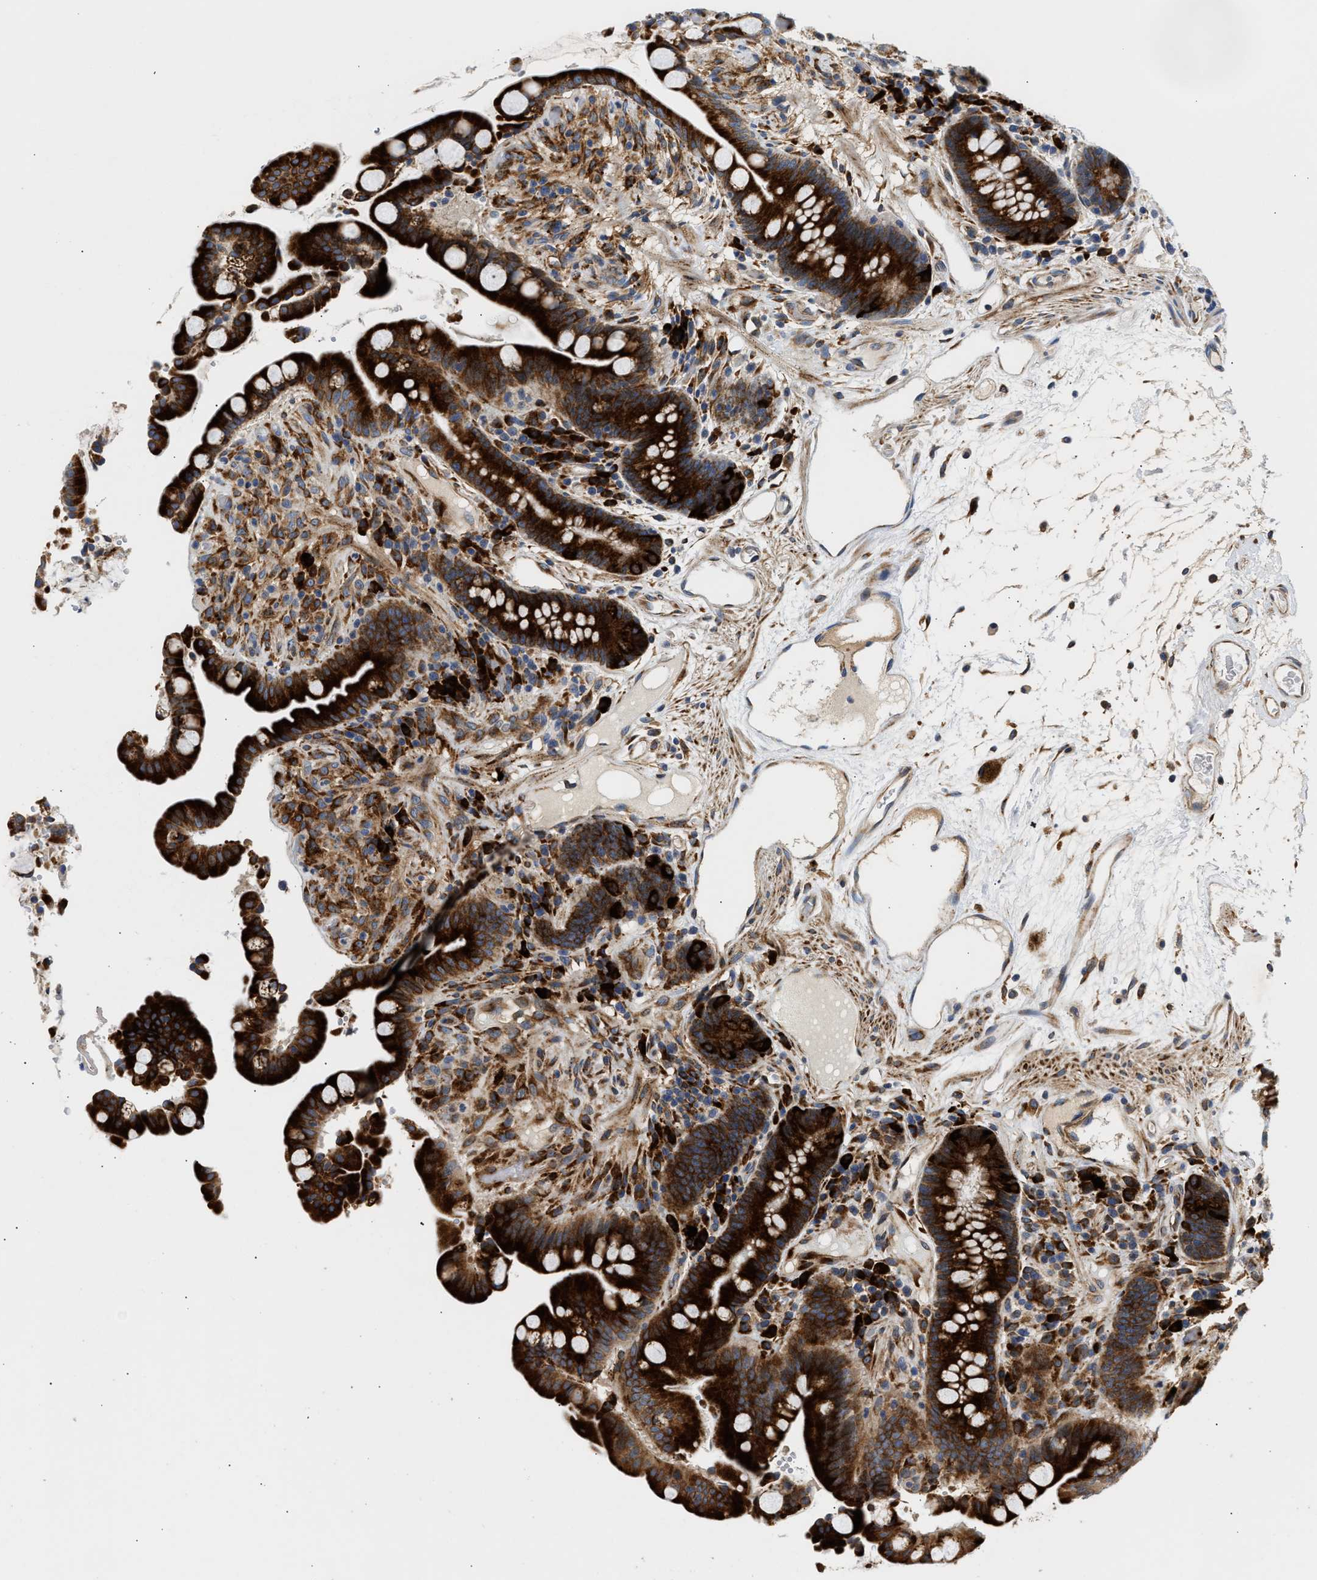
{"staining": {"intensity": "negative", "quantity": "none", "location": "none"}, "tissue": "colon", "cell_type": "Endothelial cells", "image_type": "normal", "snomed": [{"axis": "morphology", "description": "Normal tissue, NOS"}, {"axis": "topography", "description": "Colon"}], "caption": "Immunohistochemical staining of normal human colon exhibits no significant positivity in endothelial cells.", "gene": "AMZ1", "patient": {"sex": "male", "age": 73}}